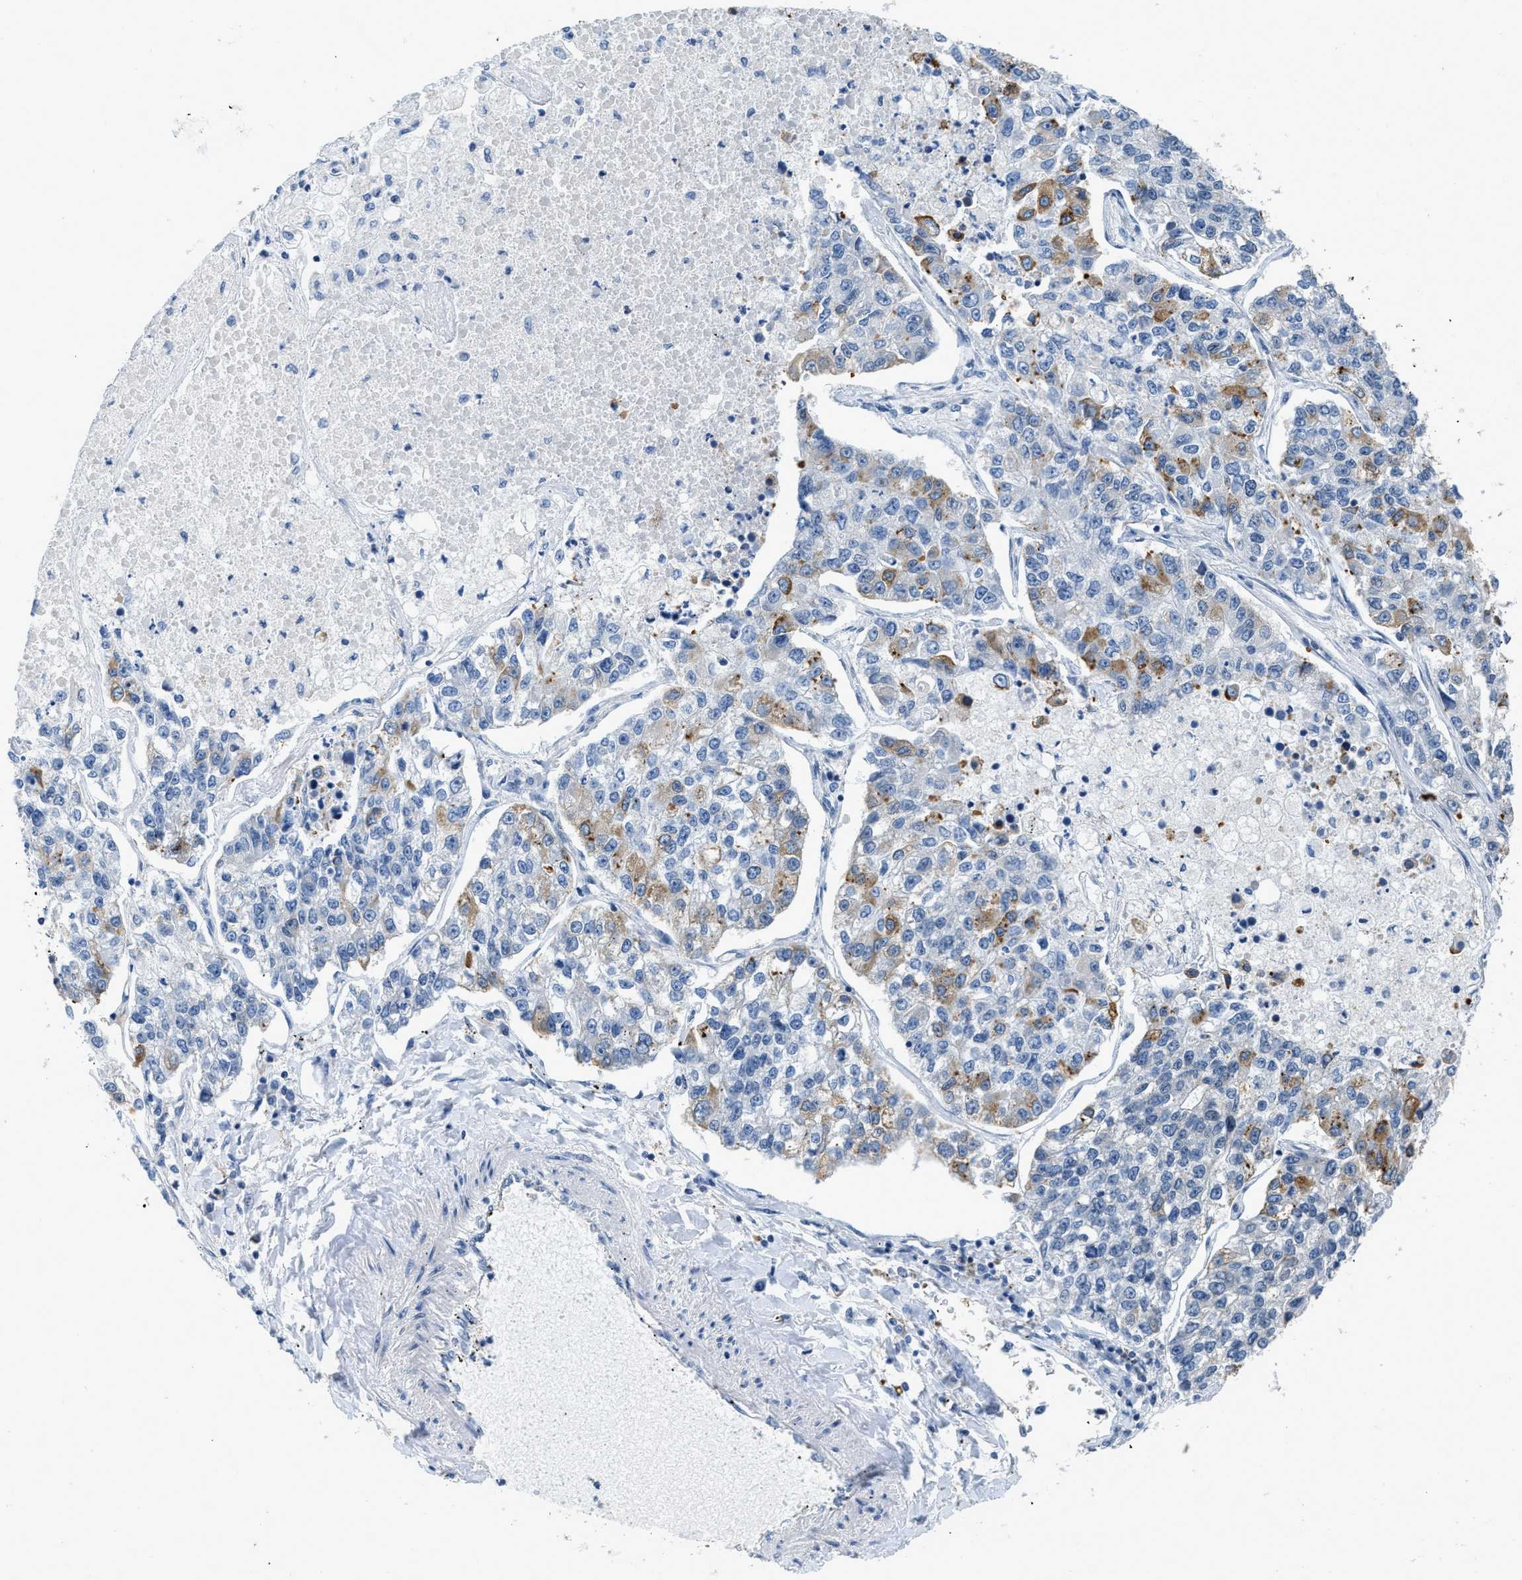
{"staining": {"intensity": "moderate", "quantity": "<25%", "location": "cytoplasmic/membranous"}, "tissue": "lung cancer", "cell_type": "Tumor cells", "image_type": "cancer", "snomed": [{"axis": "morphology", "description": "Adenocarcinoma, NOS"}, {"axis": "topography", "description": "Lung"}], "caption": "Moderate cytoplasmic/membranous staining is present in approximately <25% of tumor cells in adenocarcinoma (lung).", "gene": "TES", "patient": {"sex": "male", "age": 49}}